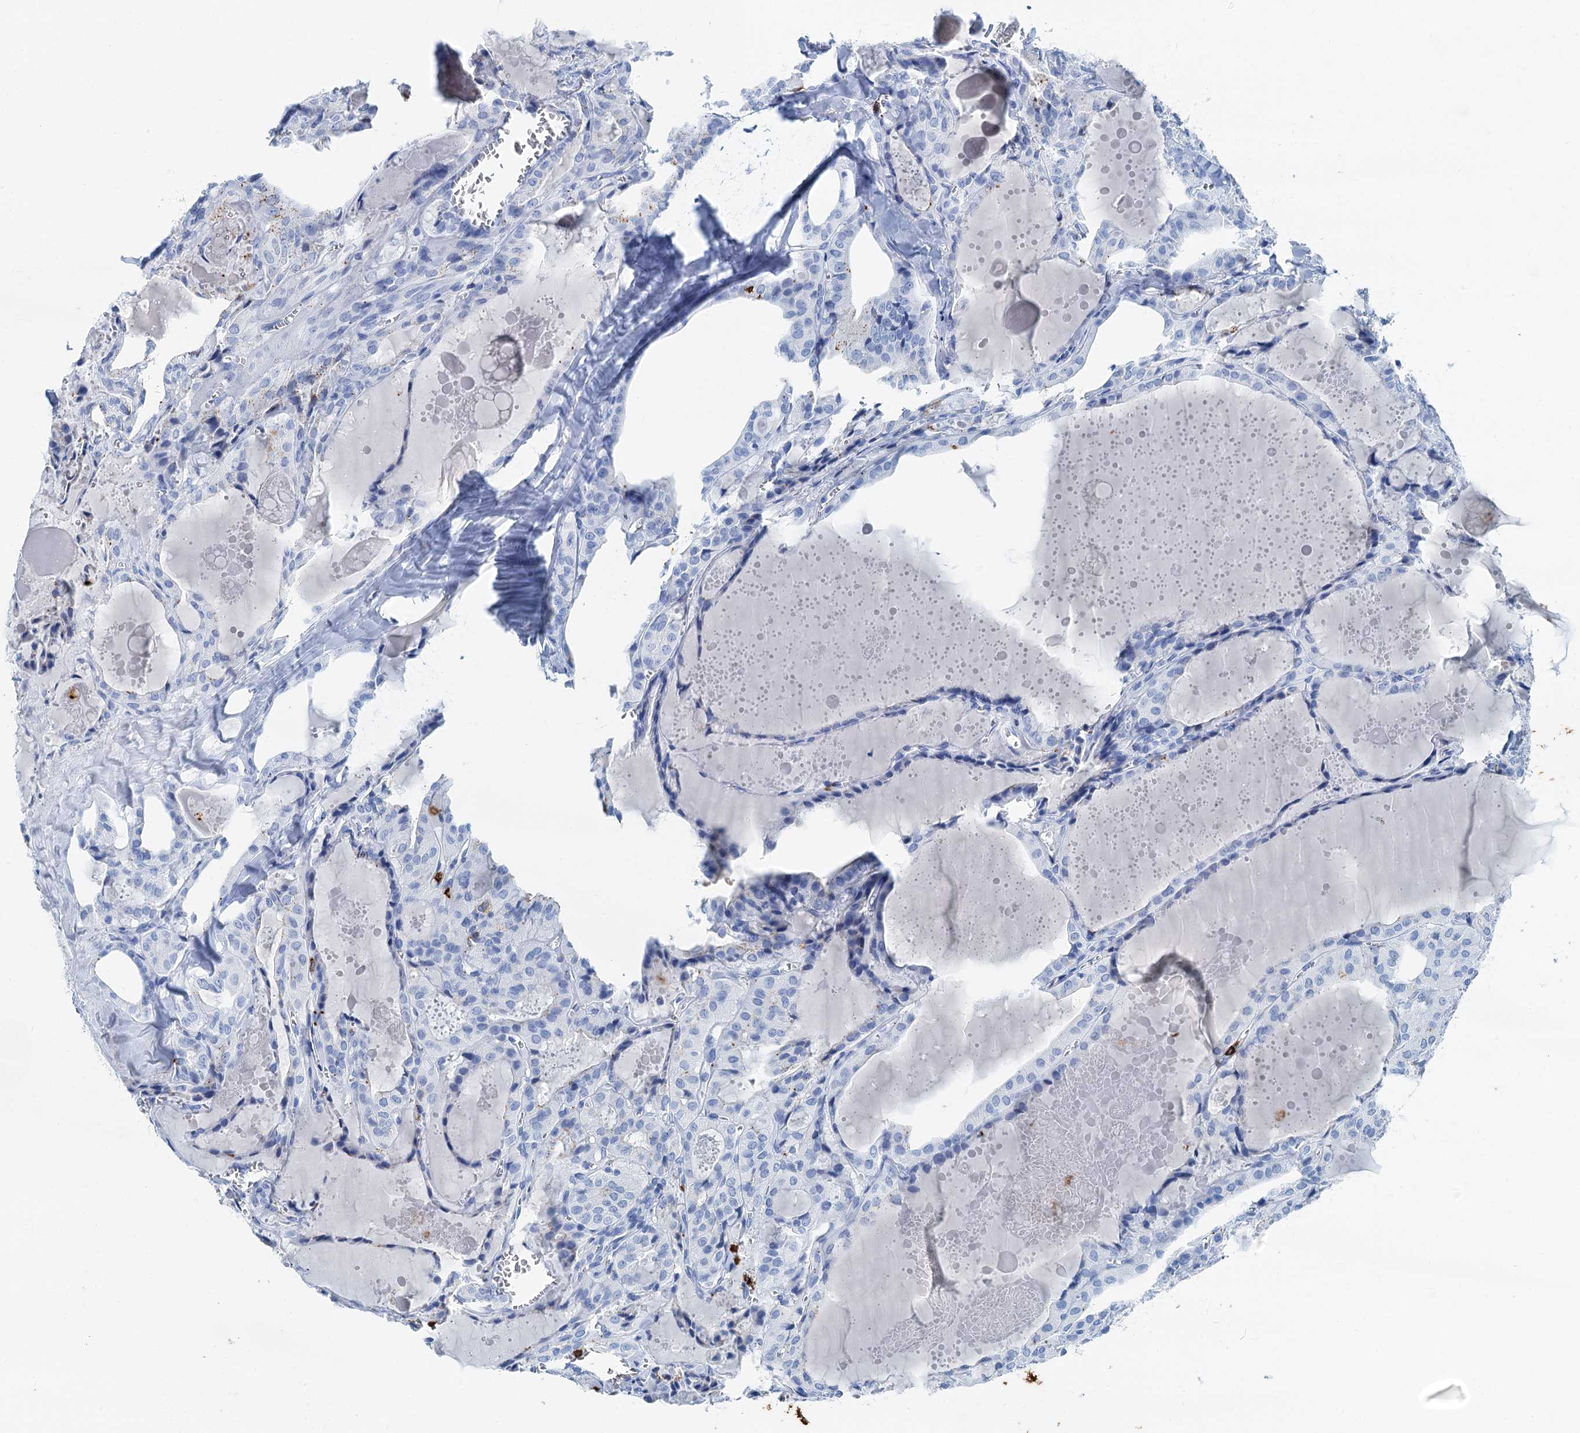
{"staining": {"intensity": "negative", "quantity": "none", "location": "none"}, "tissue": "thyroid cancer", "cell_type": "Tumor cells", "image_type": "cancer", "snomed": [{"axis": "morphology", "description": "Papillary adenocarcinoma, NOS"}, {"axis": "topography", "description": "Thyroid gland"}], "caption": "This is an IHC photomicrograph of thyroid cancer. There is no expression in tumor cells.", "gene": "PLAC8", "patient": {"sex": "male", "age": 52}}